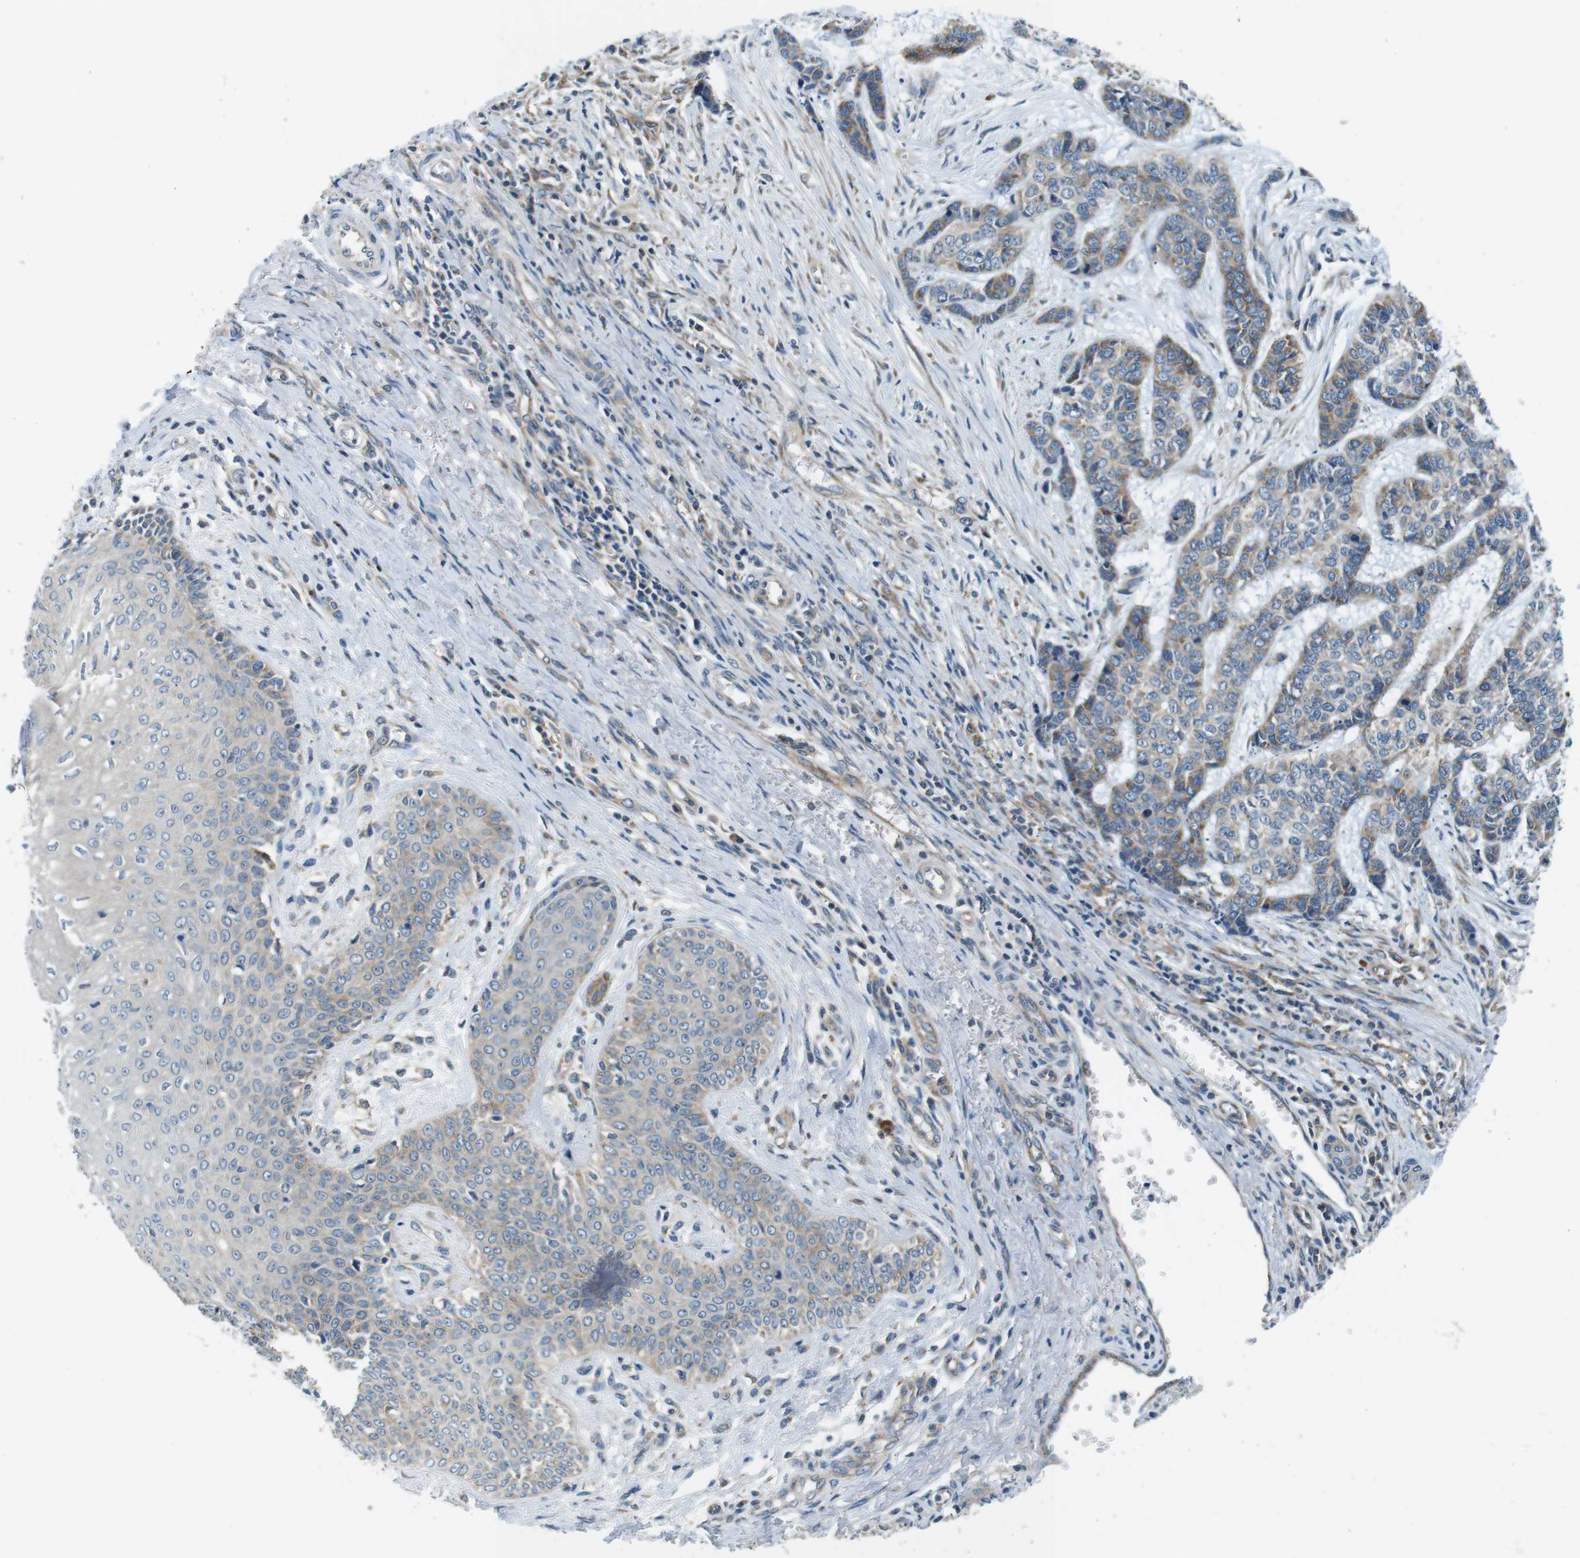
{"staining": {"intensity": "moderate", "quantity": "25%-75%", "location": "cytoplasmic/membranous"}, "tissue": "skin cancer", "cell_type": "Tumor cells", "image_type": "cancer", "snomed": [{"axis": "morphology", "description": "Basal cell carcinoma"}, {"axis": "topography", "description": "Skin"}], "caption": "Immunohistochemistry of skin cancer shows medium levels of moderate cytoplasmic/membranous positivity in about 25%-75% of tumor cells.", "gene": "EIF2B5", "patient": {"sex": "female", "age": 64}}